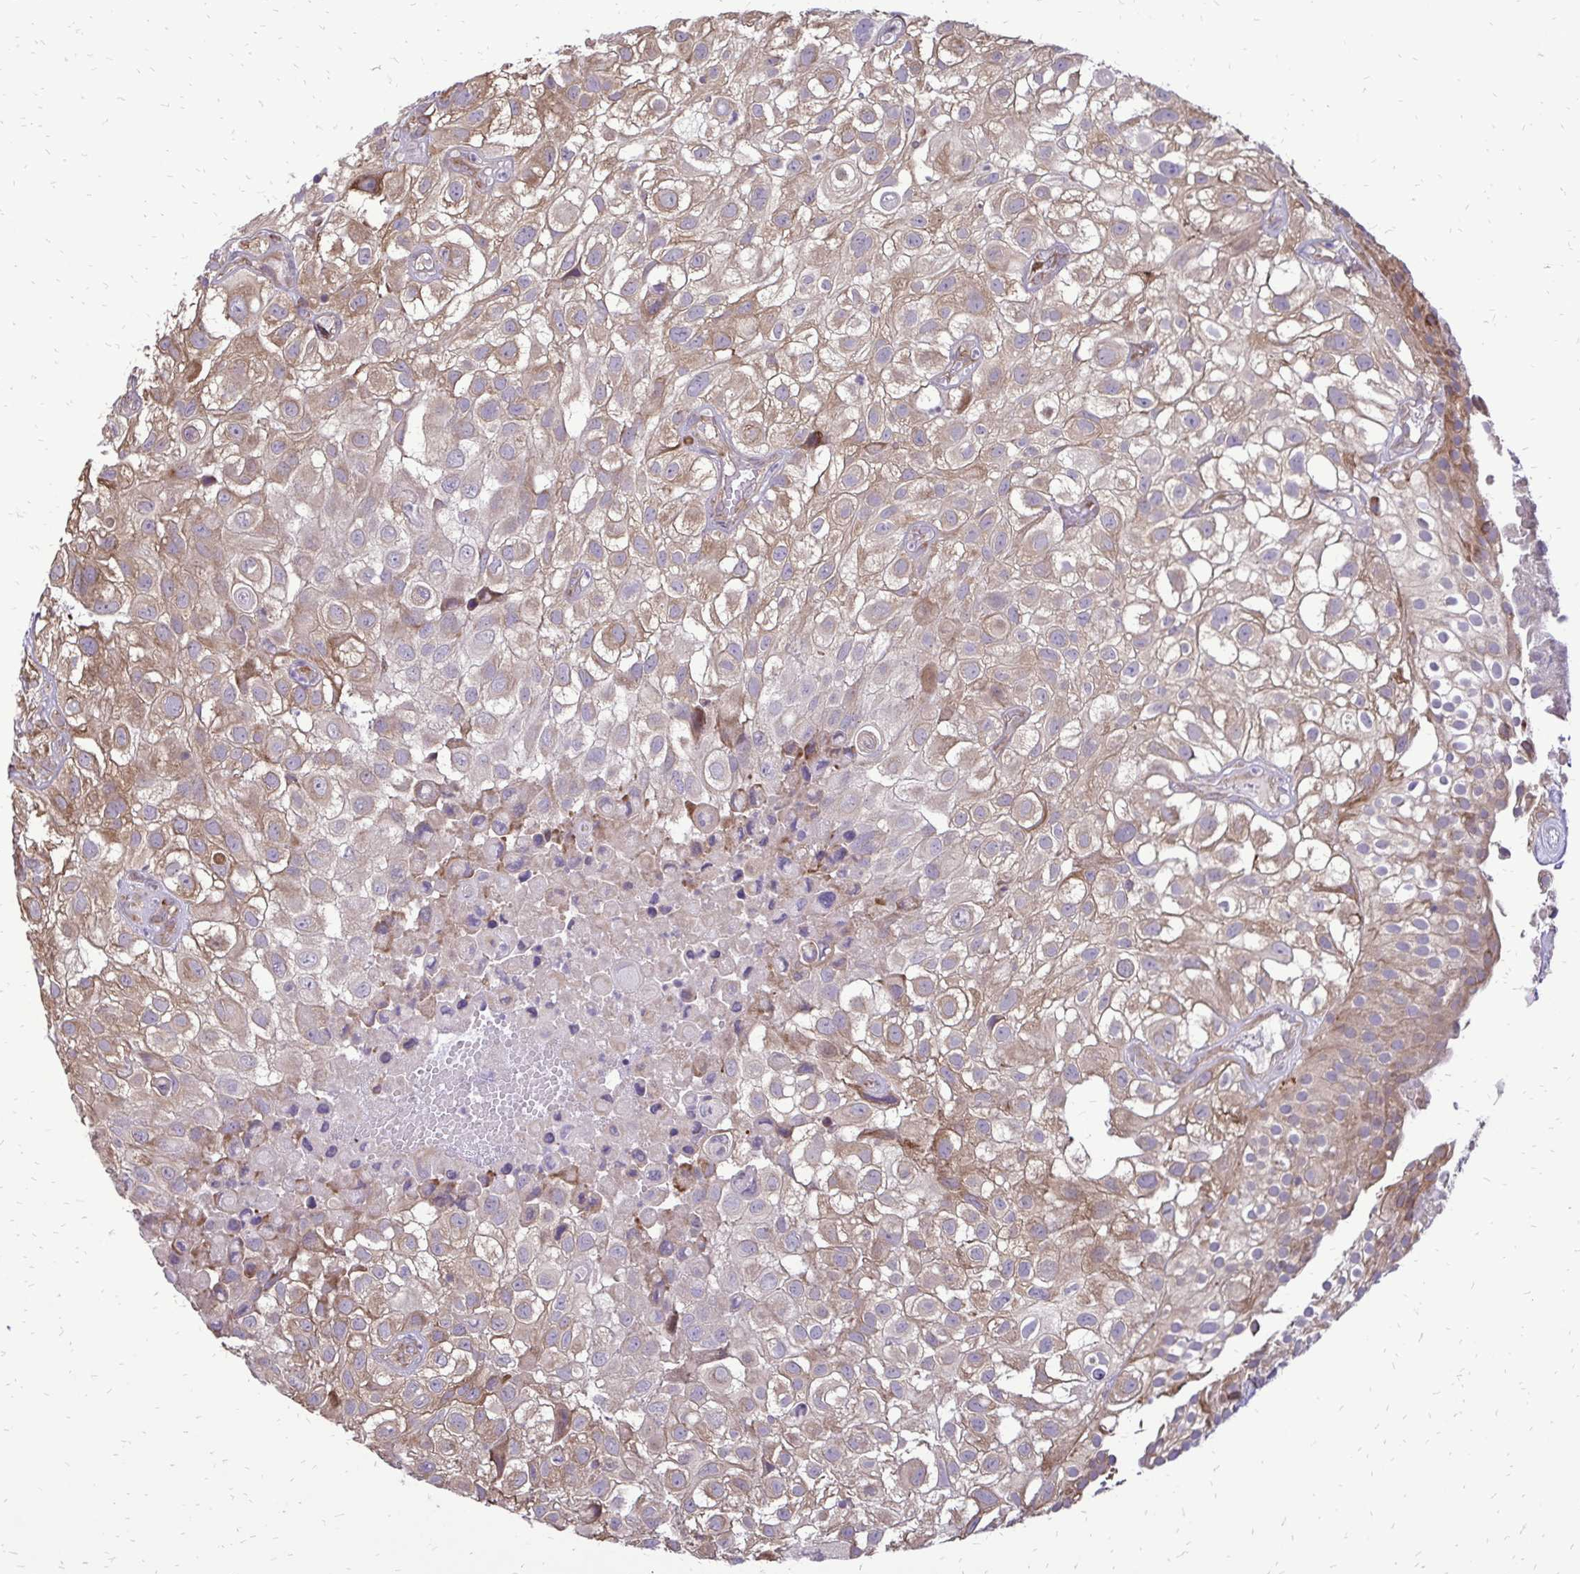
{"staining": {"intensity": "moderate", "quantity": ">75%", "location": "cytoplasmic/membranous"}, "tissue": "urothelial cancer", "cell_type": "Tumor cells", "image_type": "cancer", "snomed": [{"axis": "morphology", "description": "Urothelial carcinoma, High grade"}, {"axis": "topography", "description": "Urinary bladder"}], "caption": "About >75% of tumor cells in human urothelial carcinoma (high-grade) exhibit moderate cytoplasmic/membranous protein positivity as visualized by brown immunohistochemical staining.", "gene": "RPS3", "patient": {"sex": "male", "age": 56}}